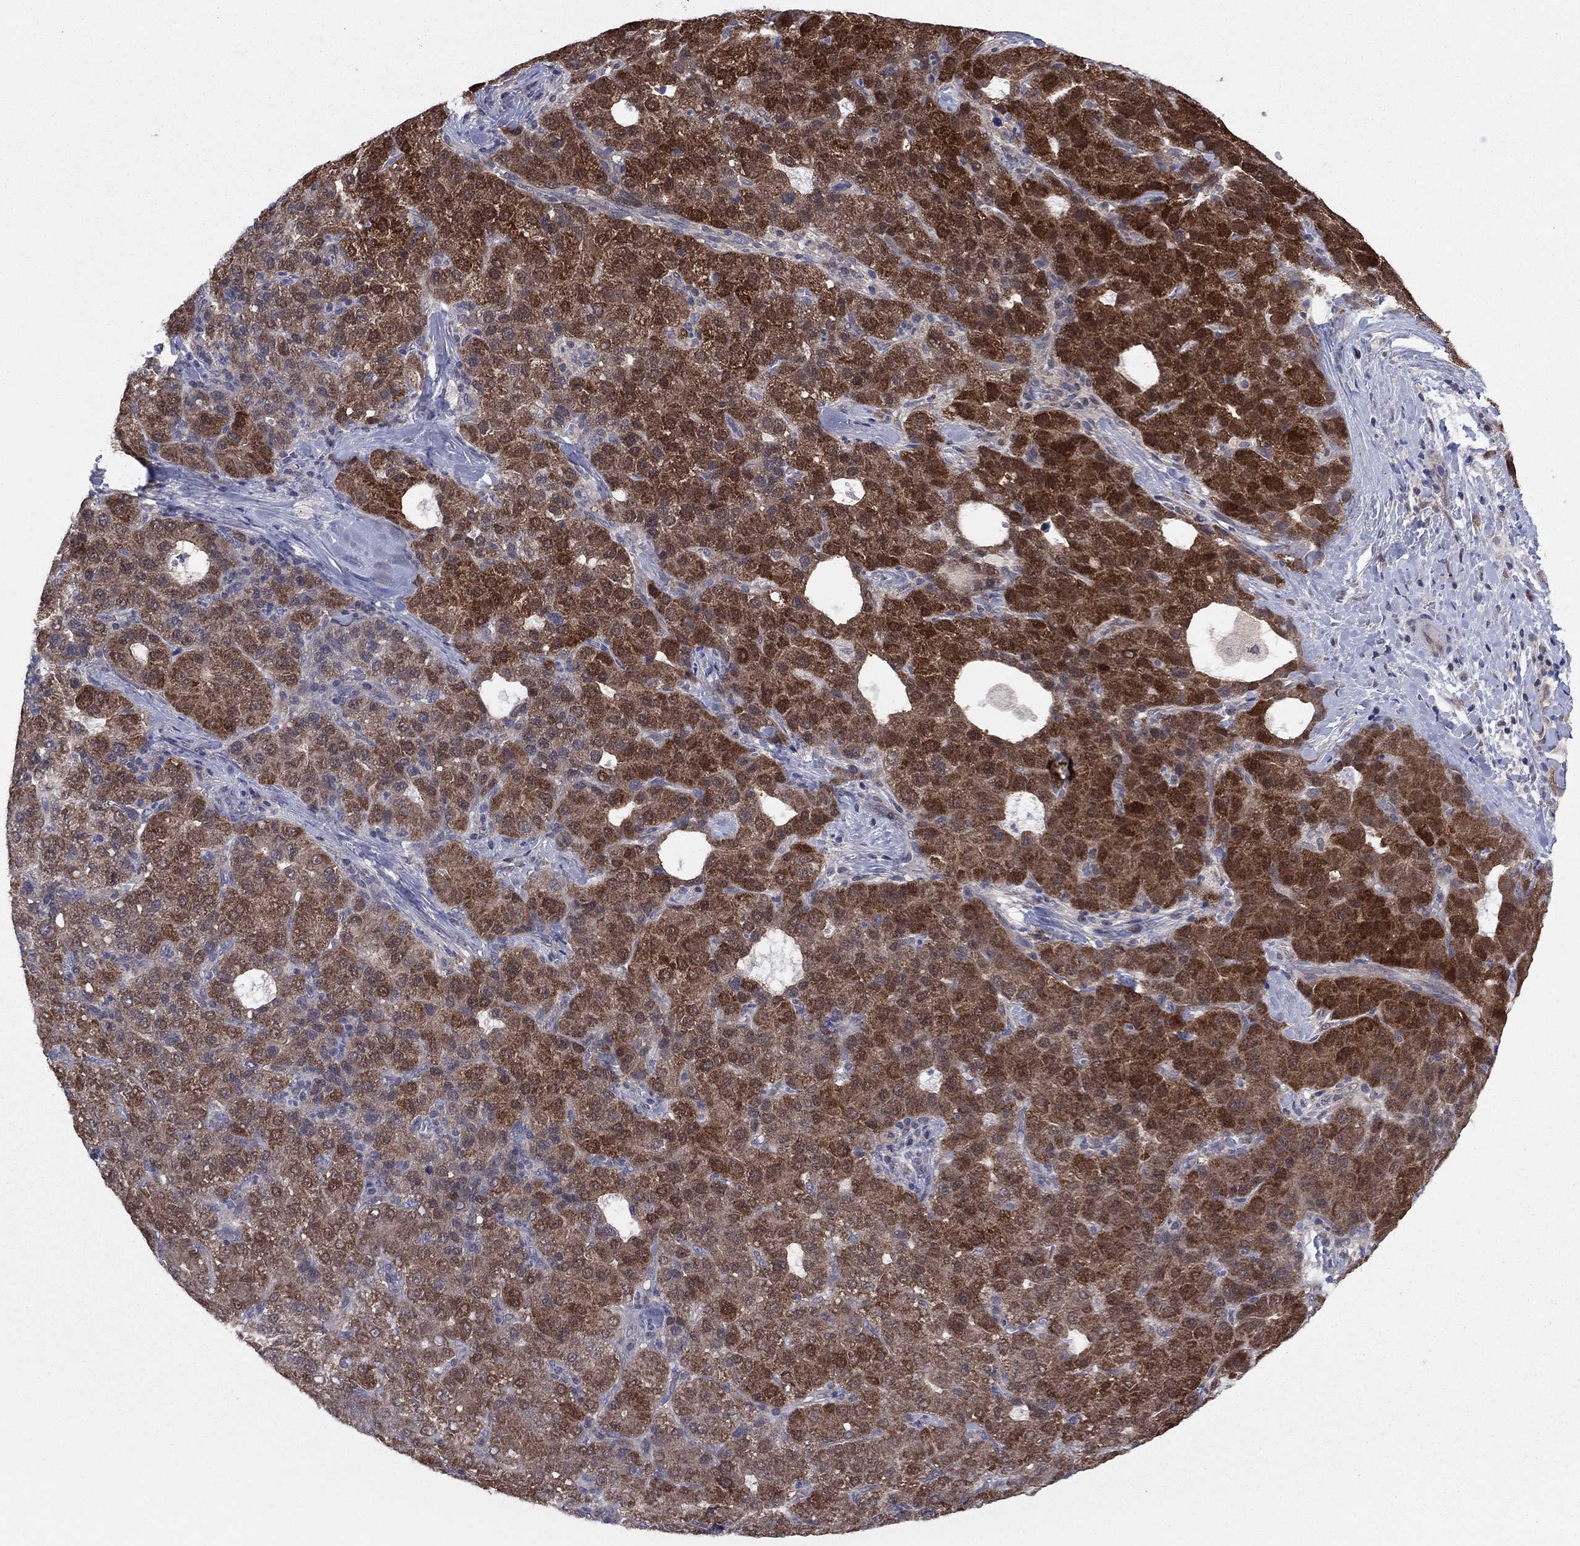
{"staining": {"intensity": "strong", "quantity": "25%-75%", "location": "cytoplasmic/membranous"}, "tissue": "liver cancer", "cell_type": "Tumor cells", "image_type": "cancer", "snomed": [{"axis": "morphology", "description": "Carcinoma, Hepatocellular, NOS"}, {"axis": "topography", "description": "Liver"}], "caption": "IHC histopathology image of neoplastic tissue: liver hepatocellular carcinoma stained using immunohistochemistry exhibits high levels of strong protein expression localized specifically in the cytoplasmic/membranous of tumor cells, appearing as a cytoplasmic/membranous brown color.", "gene": "GRHPR", "patient": {"sex": "male", "age": 65}}